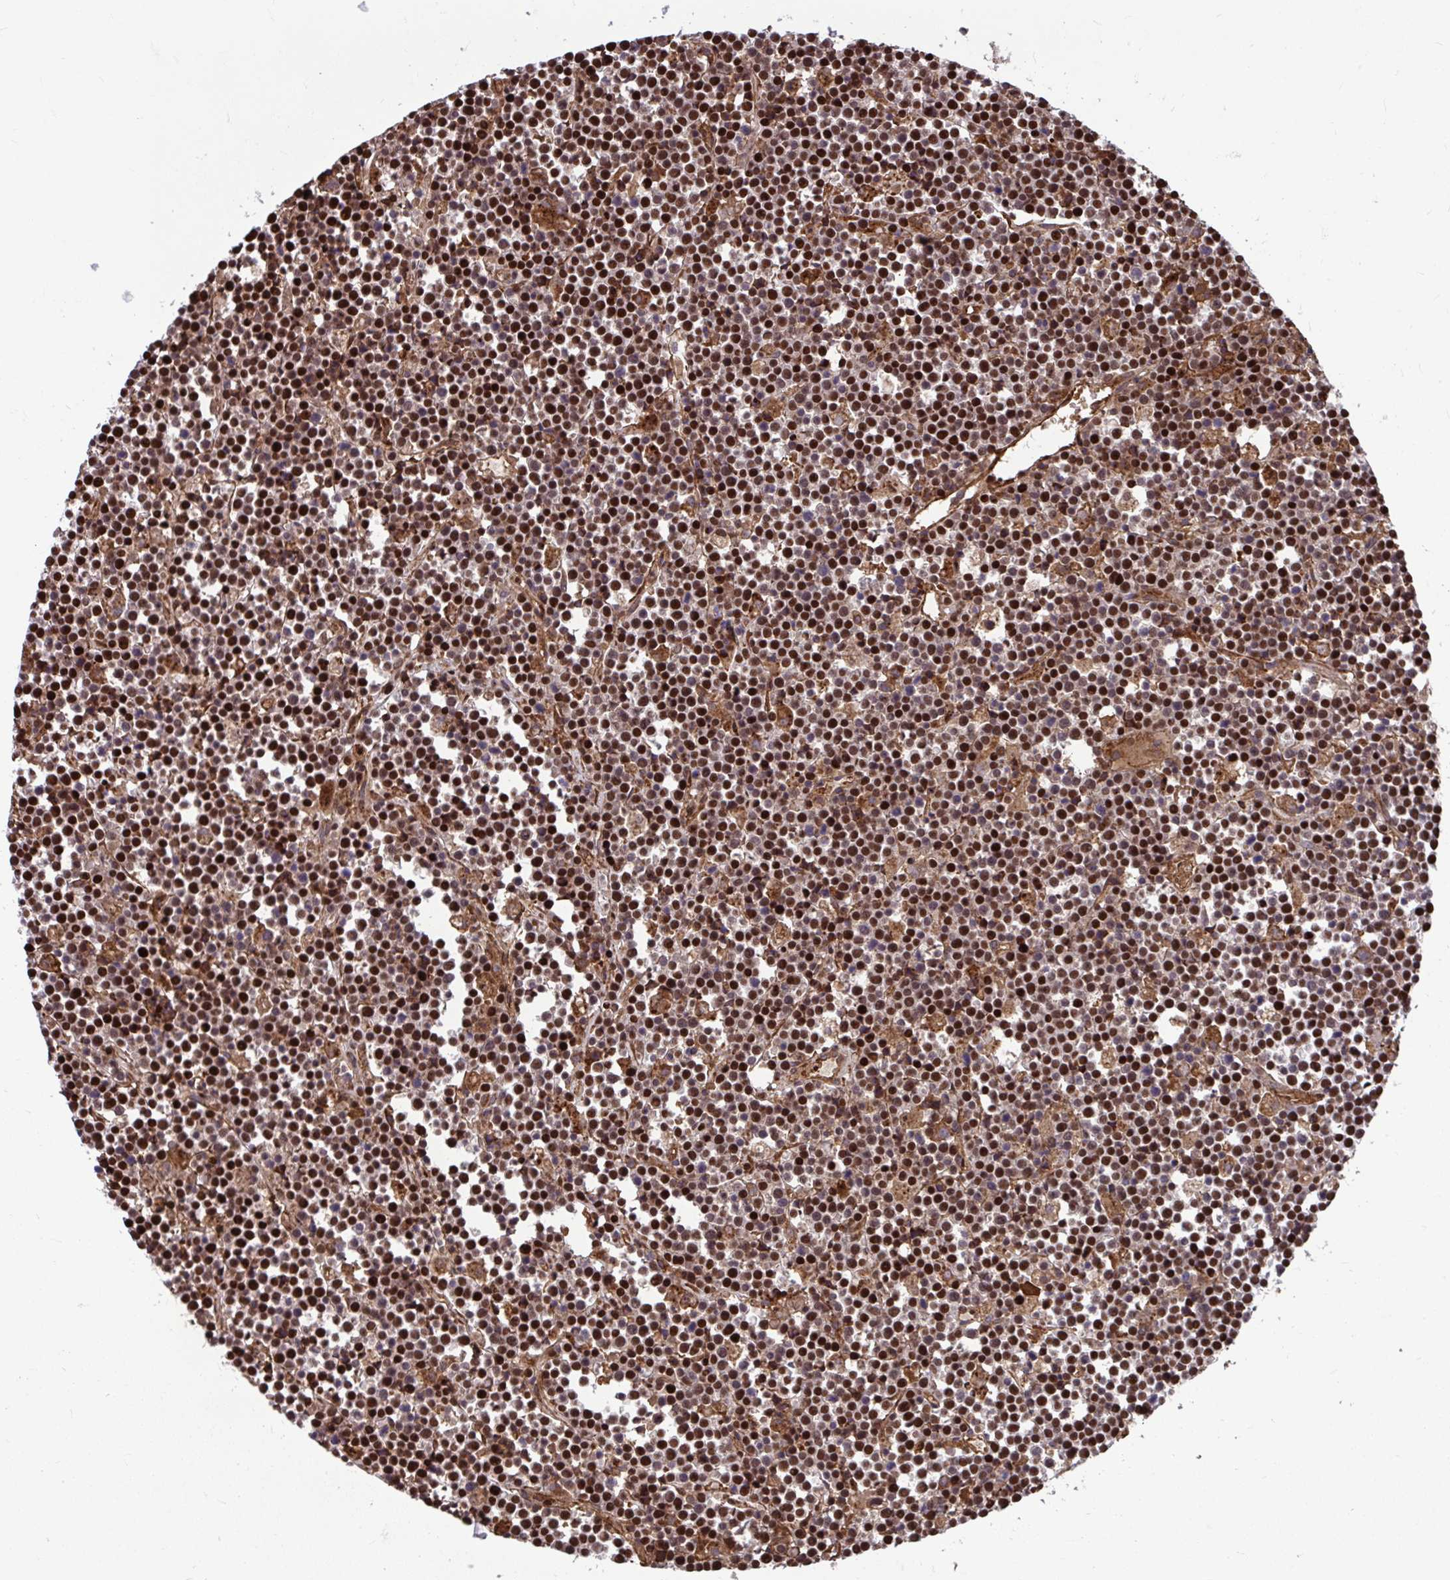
{"staining": {"intensity": "strong", "quantity": ">75%", "location": "nuclear"}, "tissue": "lymphoma", "cell_type": "Tumor cells", "image_type": "cancer", "snomed": [{"axis": "morphology", "description": "Malignant lymphoma, non-Hodgkin's type, High grade"}, {"axis": "topography", "description": "Ovary"}], "caption": "Tumor cells demonstrate high levels of strong nuclear positivity in about >75% of cells in high-grade malignant lymphoma, non-Hodgkin's type. (IHC, brightfield microscopy, high magnification).", "gene": "SLC35C2", "patient": {"sex": "female", "age": 56}}